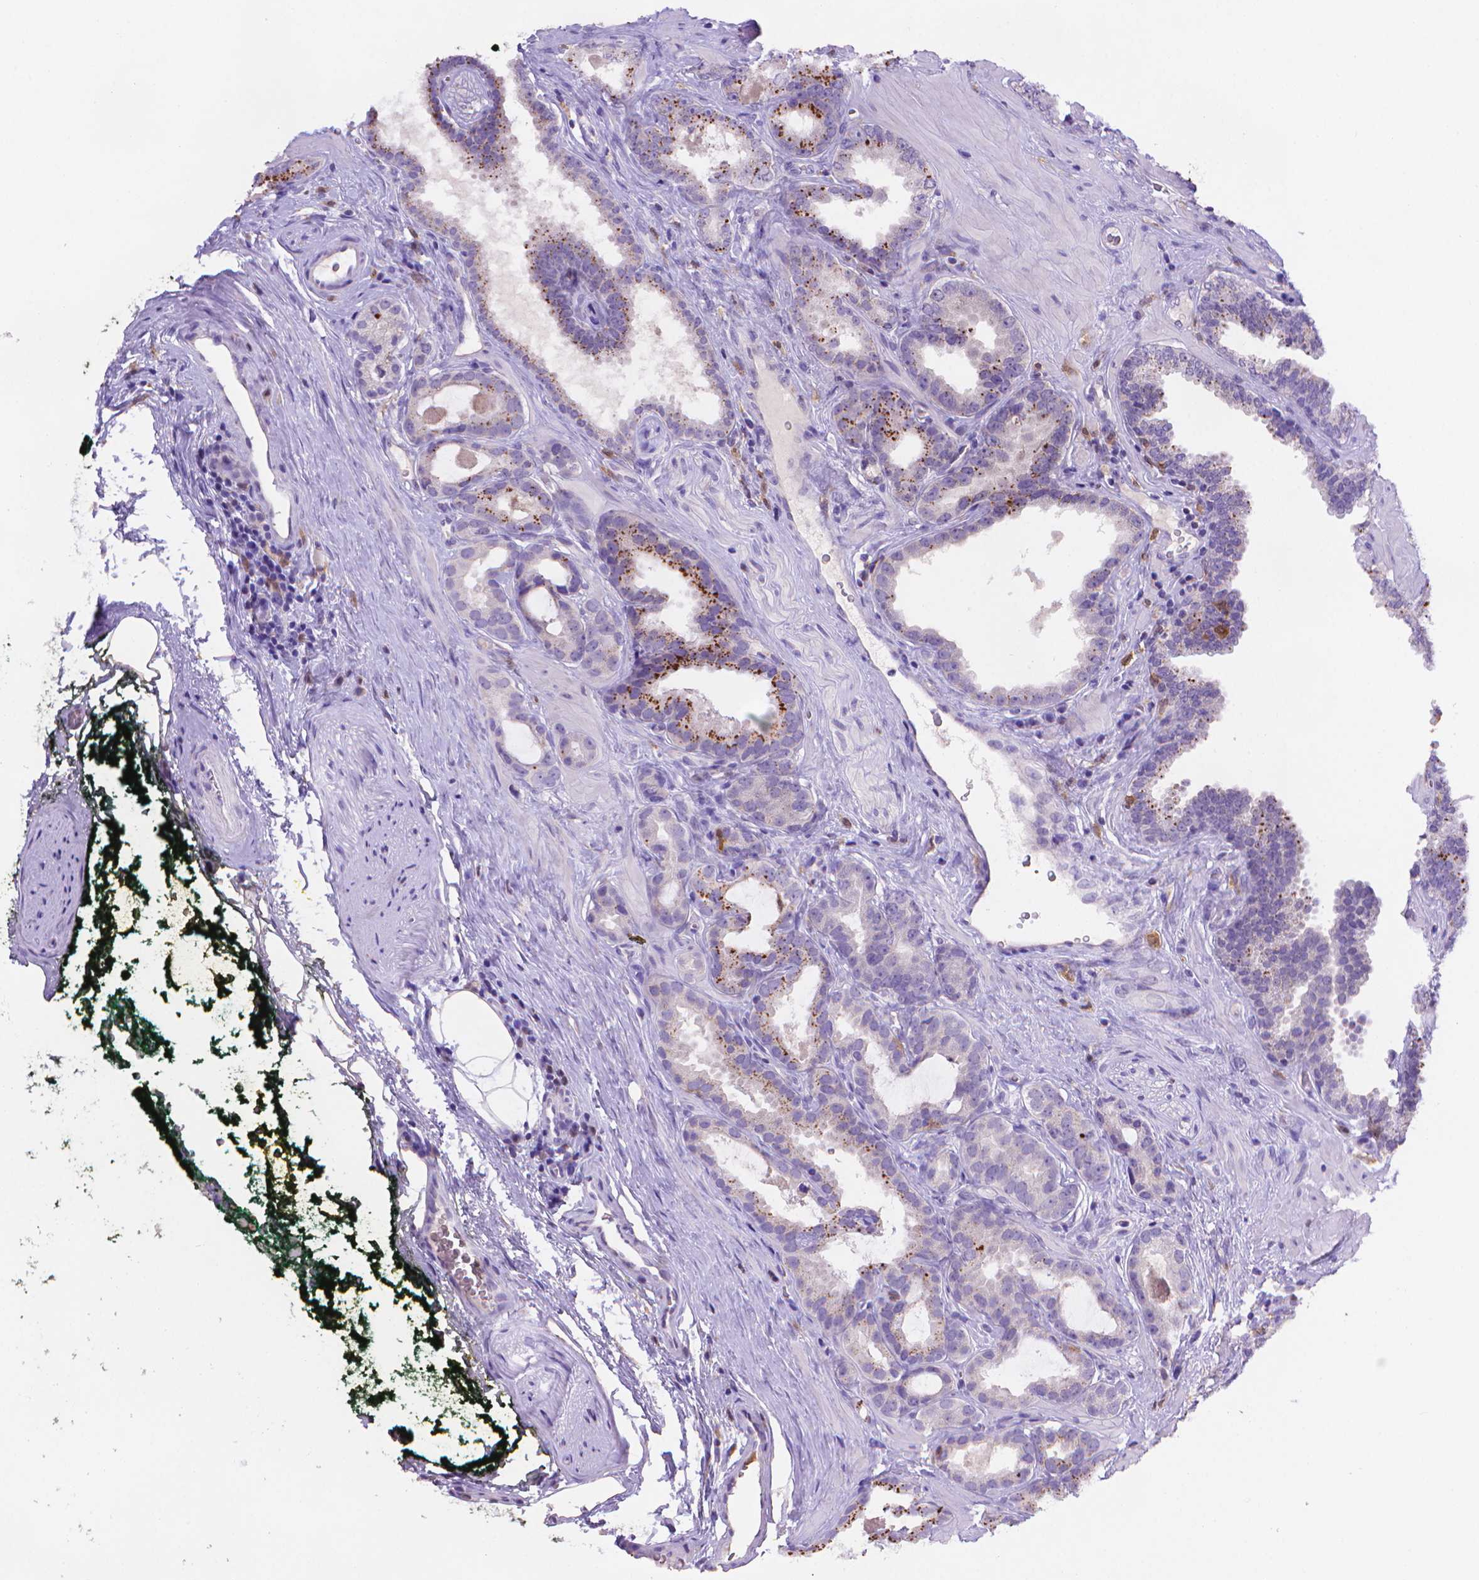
{"staining": {"intensity": "strong", "quantity": "<25%", "location": "cytoplasmic/membranous"}, "tissue": "prostate cancer", "cell_type": "Tumor cells", "image_type": "cancer", "snomed": [{"axis": "morphology", "description": "Adenocarcinoma, NOS"}, {"axis": "topography", "description": "Prostate"}], "caption": "Adenocarcinoma (prostate) stained with a brown dye exhibits strong cytoplasmic/membranous positive expression in about <25% of tumor cells.", "gene": "FGD2", "patient": {"sex": "male", "age": 64}}